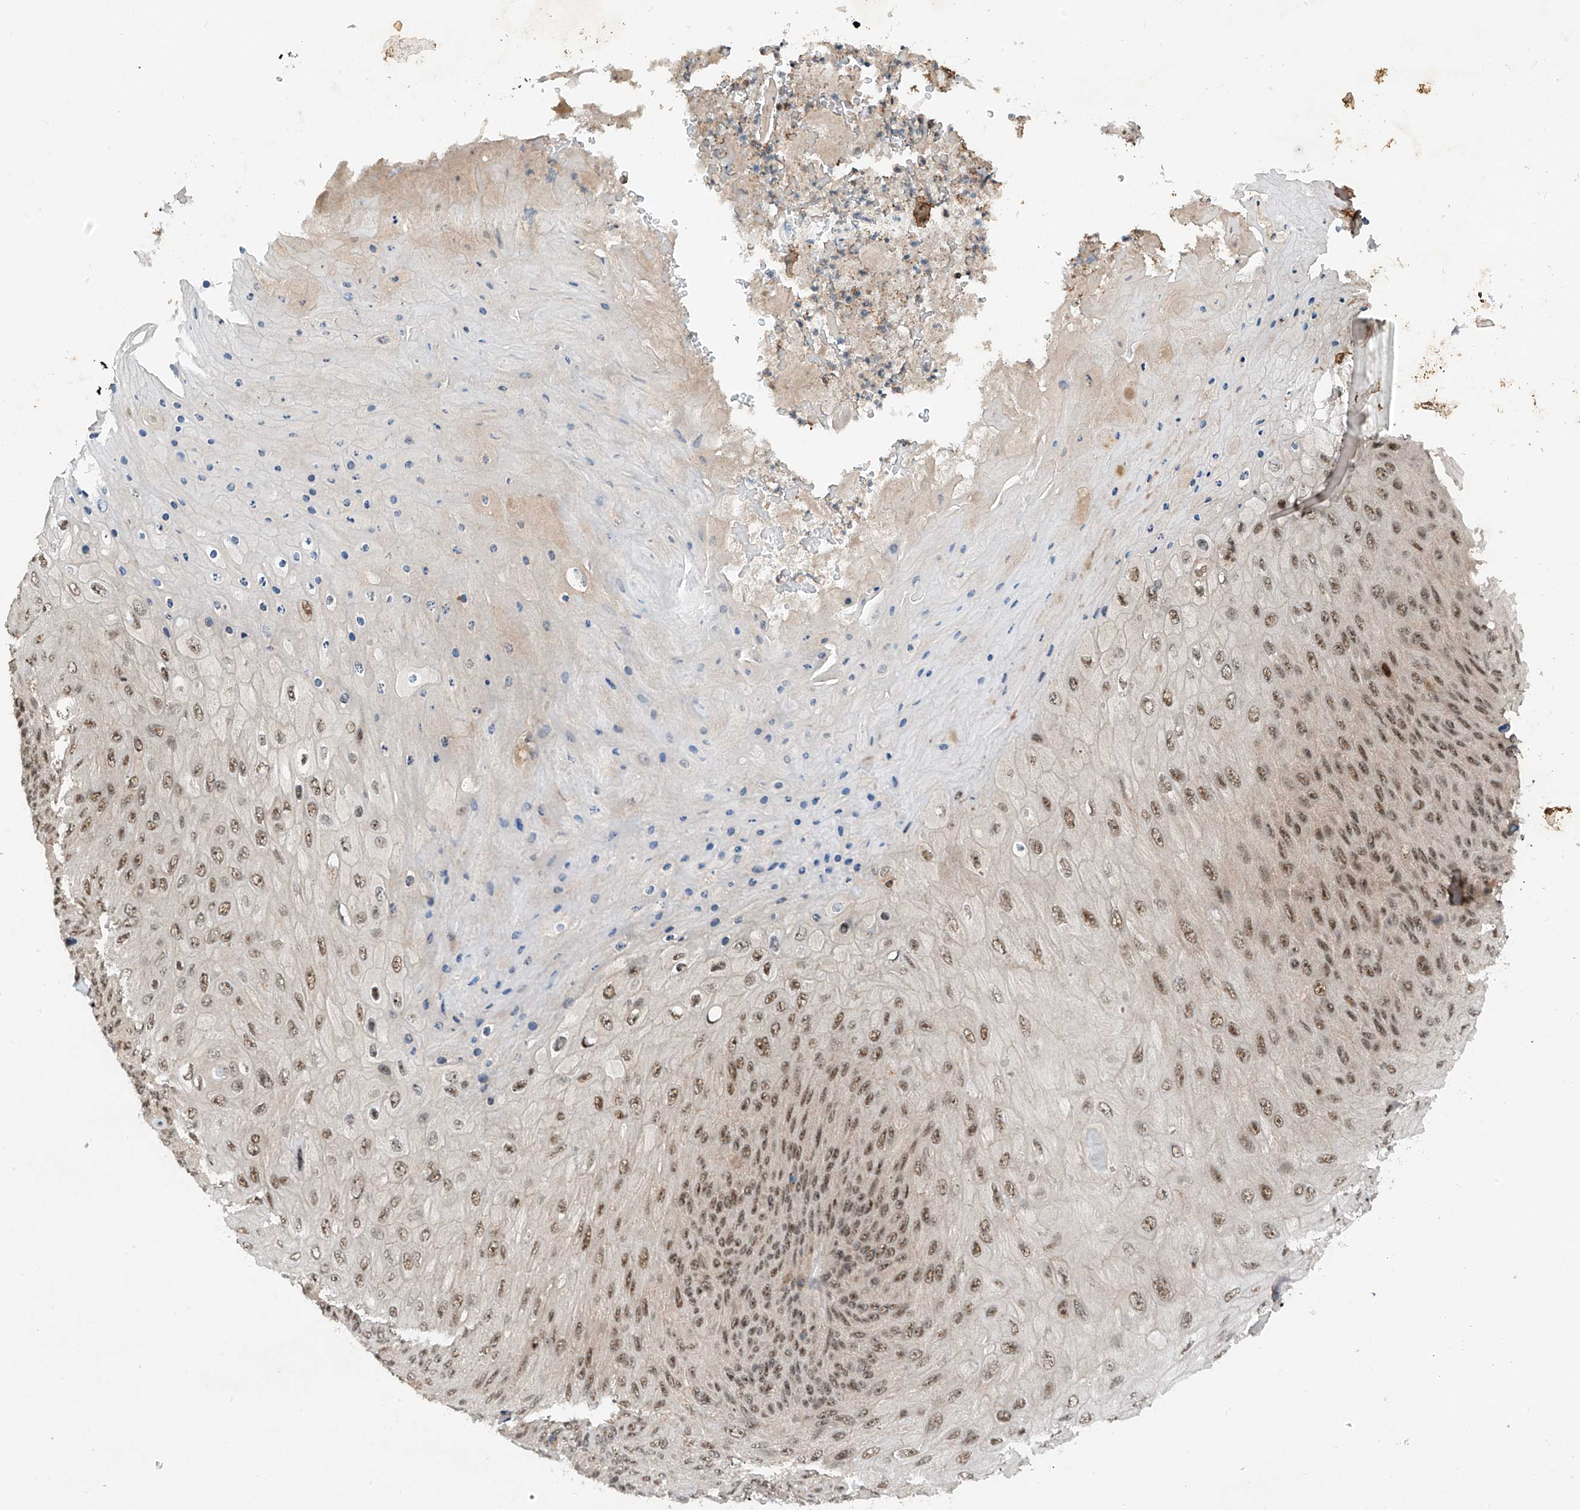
{"staining": {"intensity": "moderate", "quantity": ">75%", "location": "nuclear"}, "tissue": "skin cancer", "cell_type": "Tumor cells", "image_type": "cancer", "snomed": [{"axis": "morphology", "description": "Squamous cell carcinoma, NOS"}, {"axis": "topography", "description": "Skin"}], "caption": "High-magnification brightfield microscopy of skin cancer stained with DAB (3,3'-diaminobenzidine) (brown) and counterstained with hematoxylin (blue). tumor cells exhibit moderate nuclear expression is appreciated in approximately>75% of cells. (IHC, brightfield microscopy, high magnification).", "gene": "RPAIN", "patient": {"sex": "female", "age": 88}}